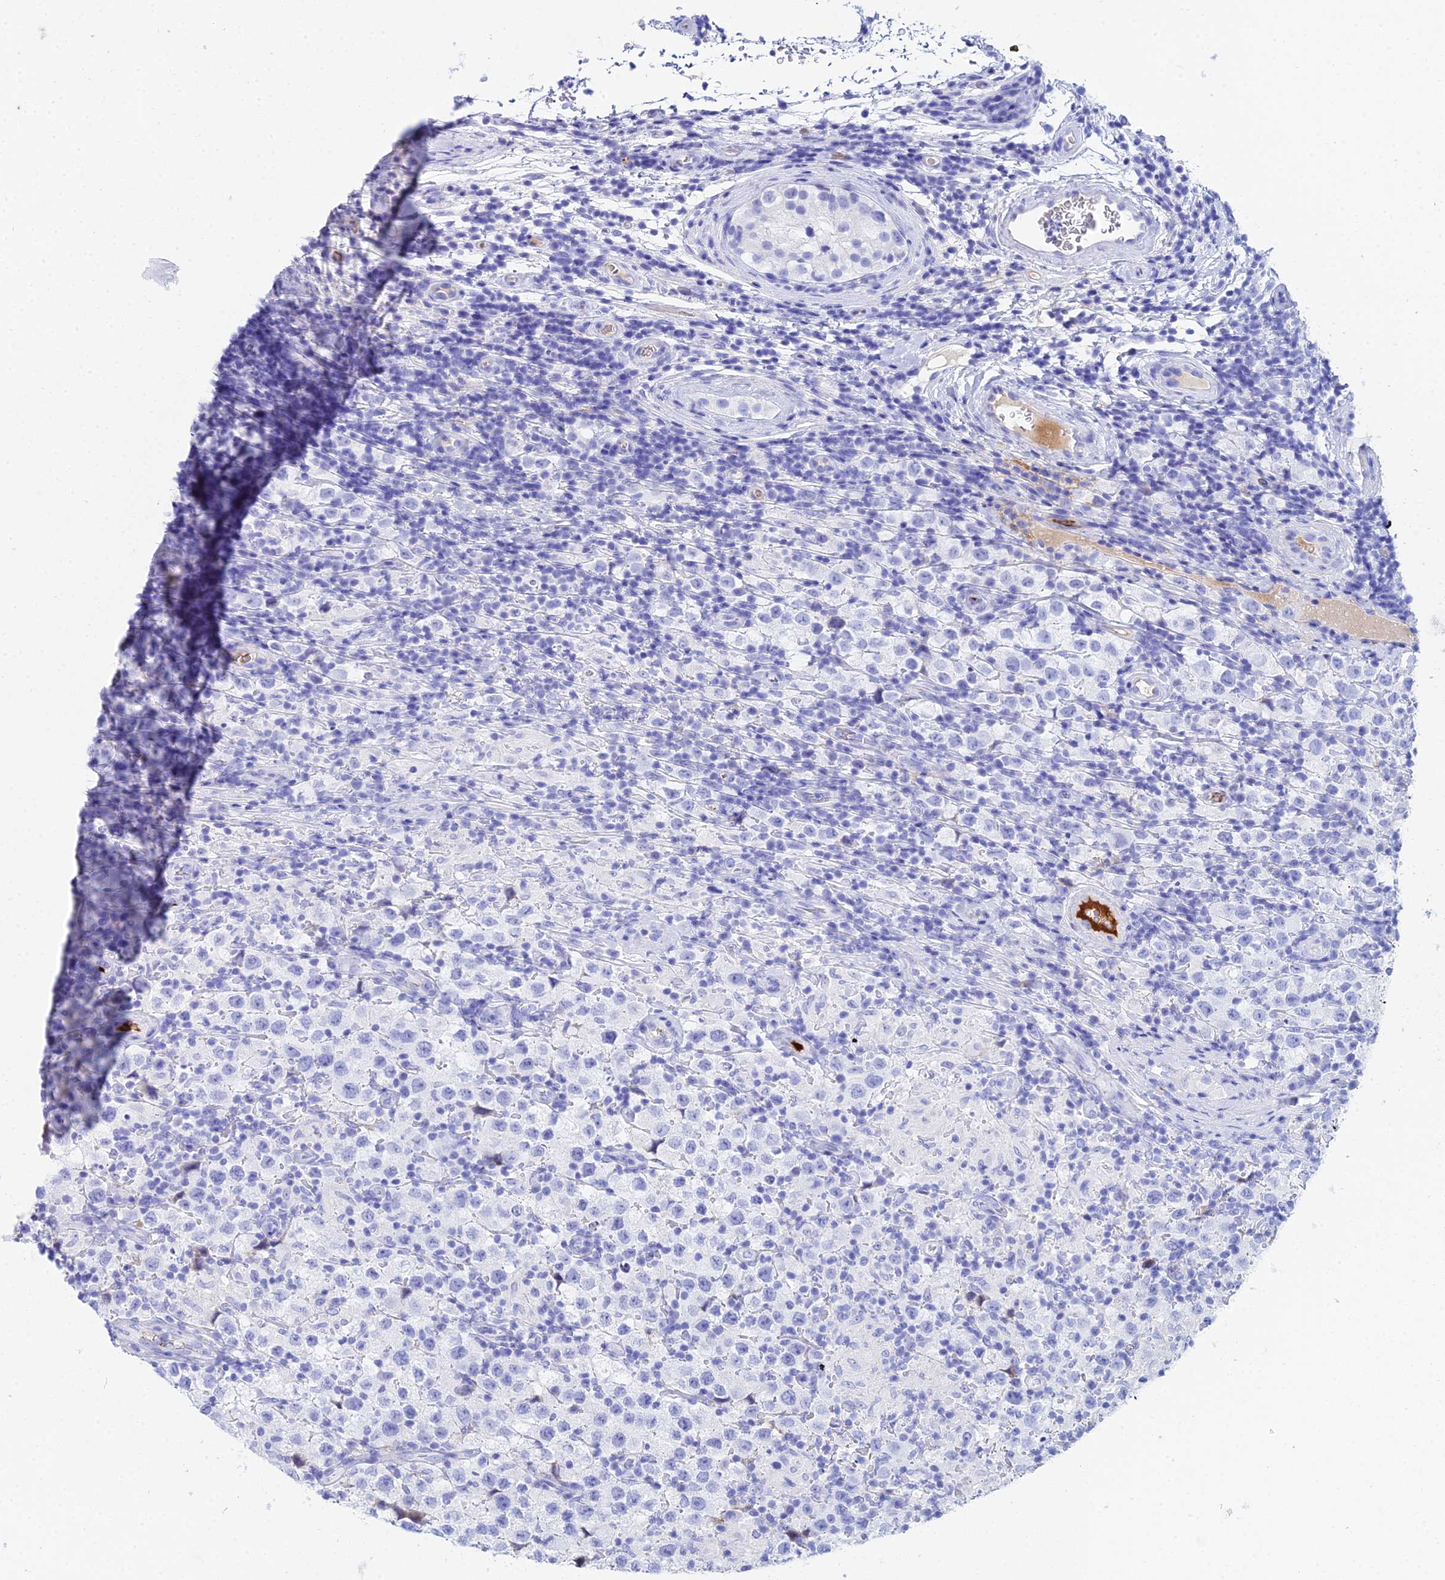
{"staining": {"intensity": "negative", "quantity": "none", "location": "none"}, "tissue": "testis cancer", "cell_type": "Tumor cells", "image_type": "cancer", "snomed": [{"axis": "morphology", "description": "Seminoma, NOS"}, {"axis": "morphology", "description": "Carcinoma, Embryonal, NOS"}, {"axis": "topography", "description": "Testis"}], "caption": "This is an IHC micrograph of testis seminoma. There is no expression in tumor cells.", "gene": "CELA3A", "patient": {"sex": "male", "age": 41}}